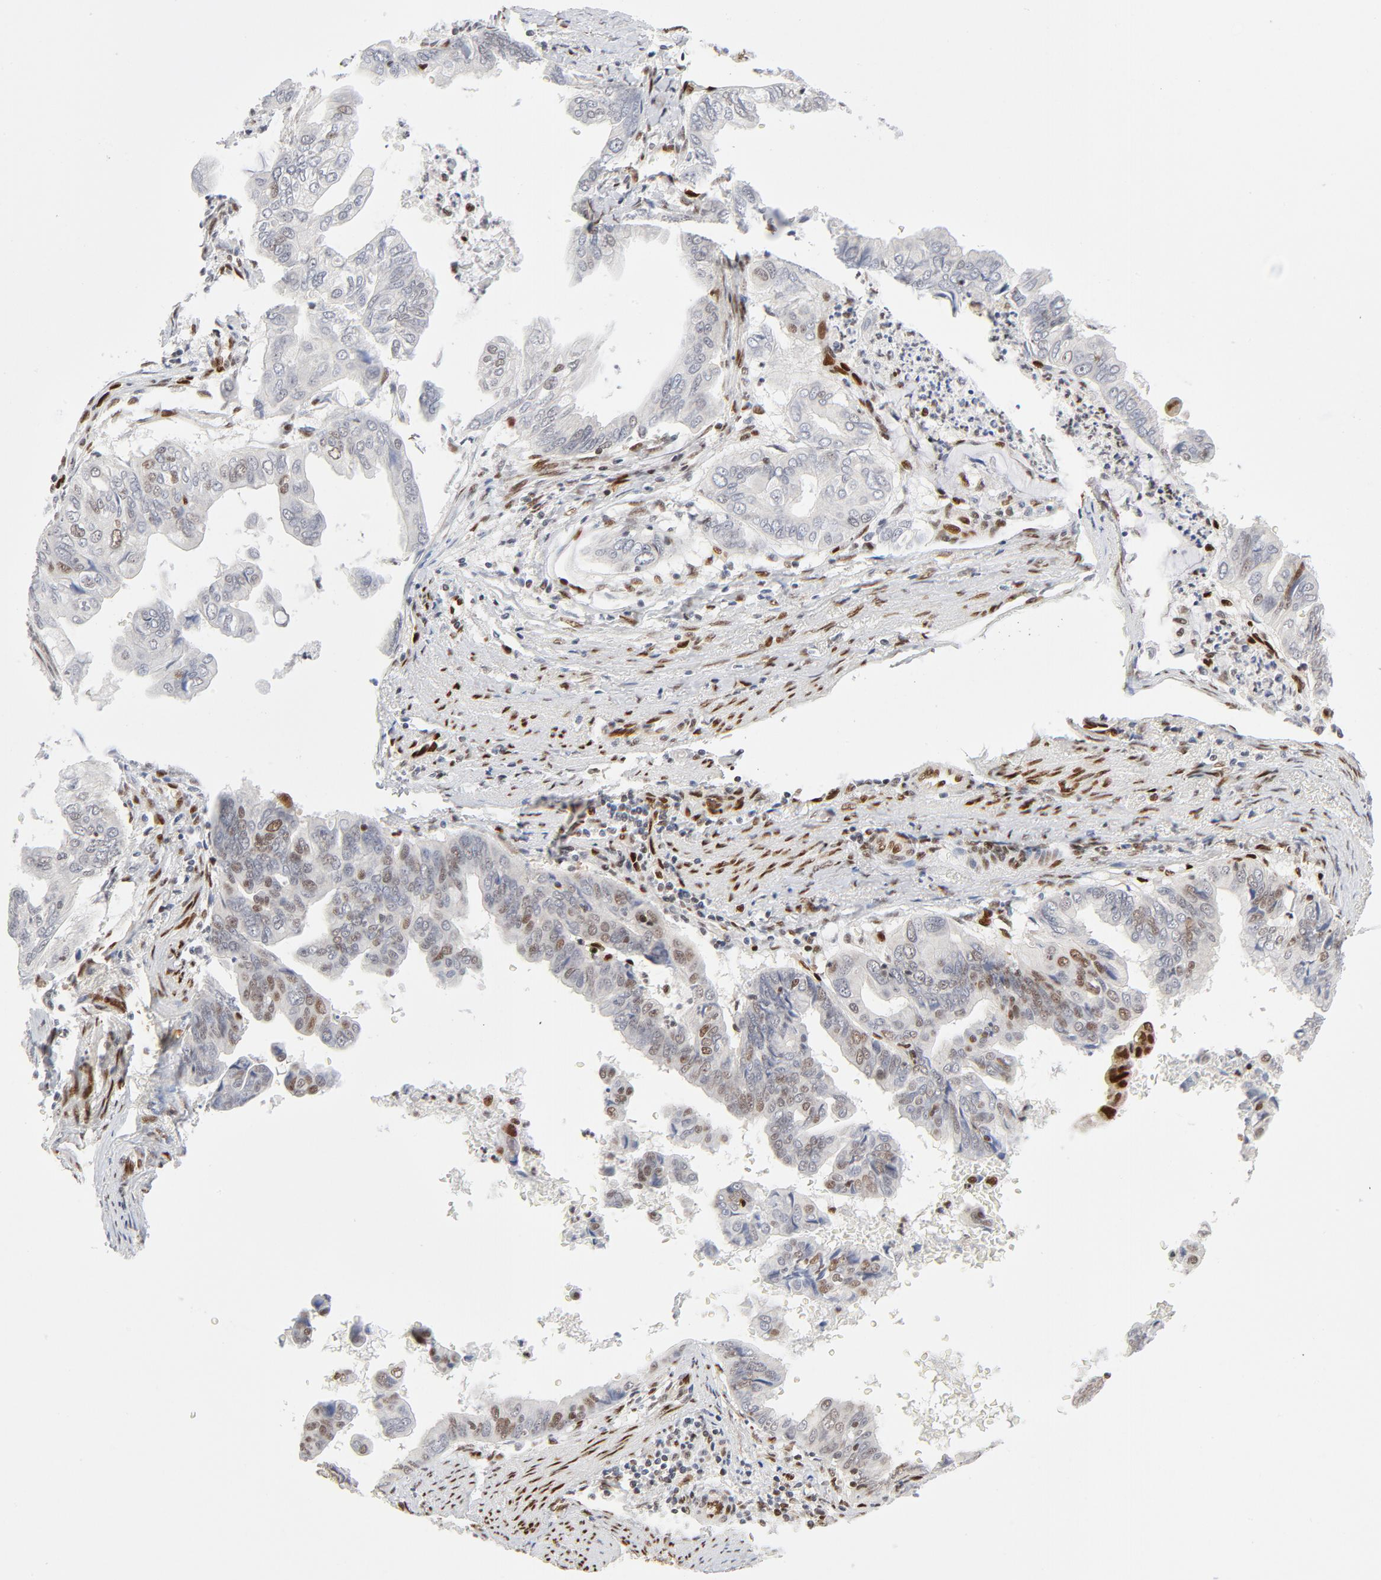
{"staining": {"intensity": "moderate", "quantity": ">75%", "location": "nuclear"}, "tissue": "stomach cancer", "cell_type": "Tumor cells", "image_type": "cancer", "snomed": [{"axis": "morphology", "description": "Adenocarcinoma, NOS"}, {"axis": "topography", "description": "Stomach, upper"}], "caption": "A brown stain labels moderate nuclear expression of a protein in stomach adenocarcinoma tumor cells. The staining was performed using DAB, with brown indicating positive protein expression. Nuclei are stained blue with hematoxylin.", "gene": "MEF2A", "patient": {"sex": "male", "age": 80}}